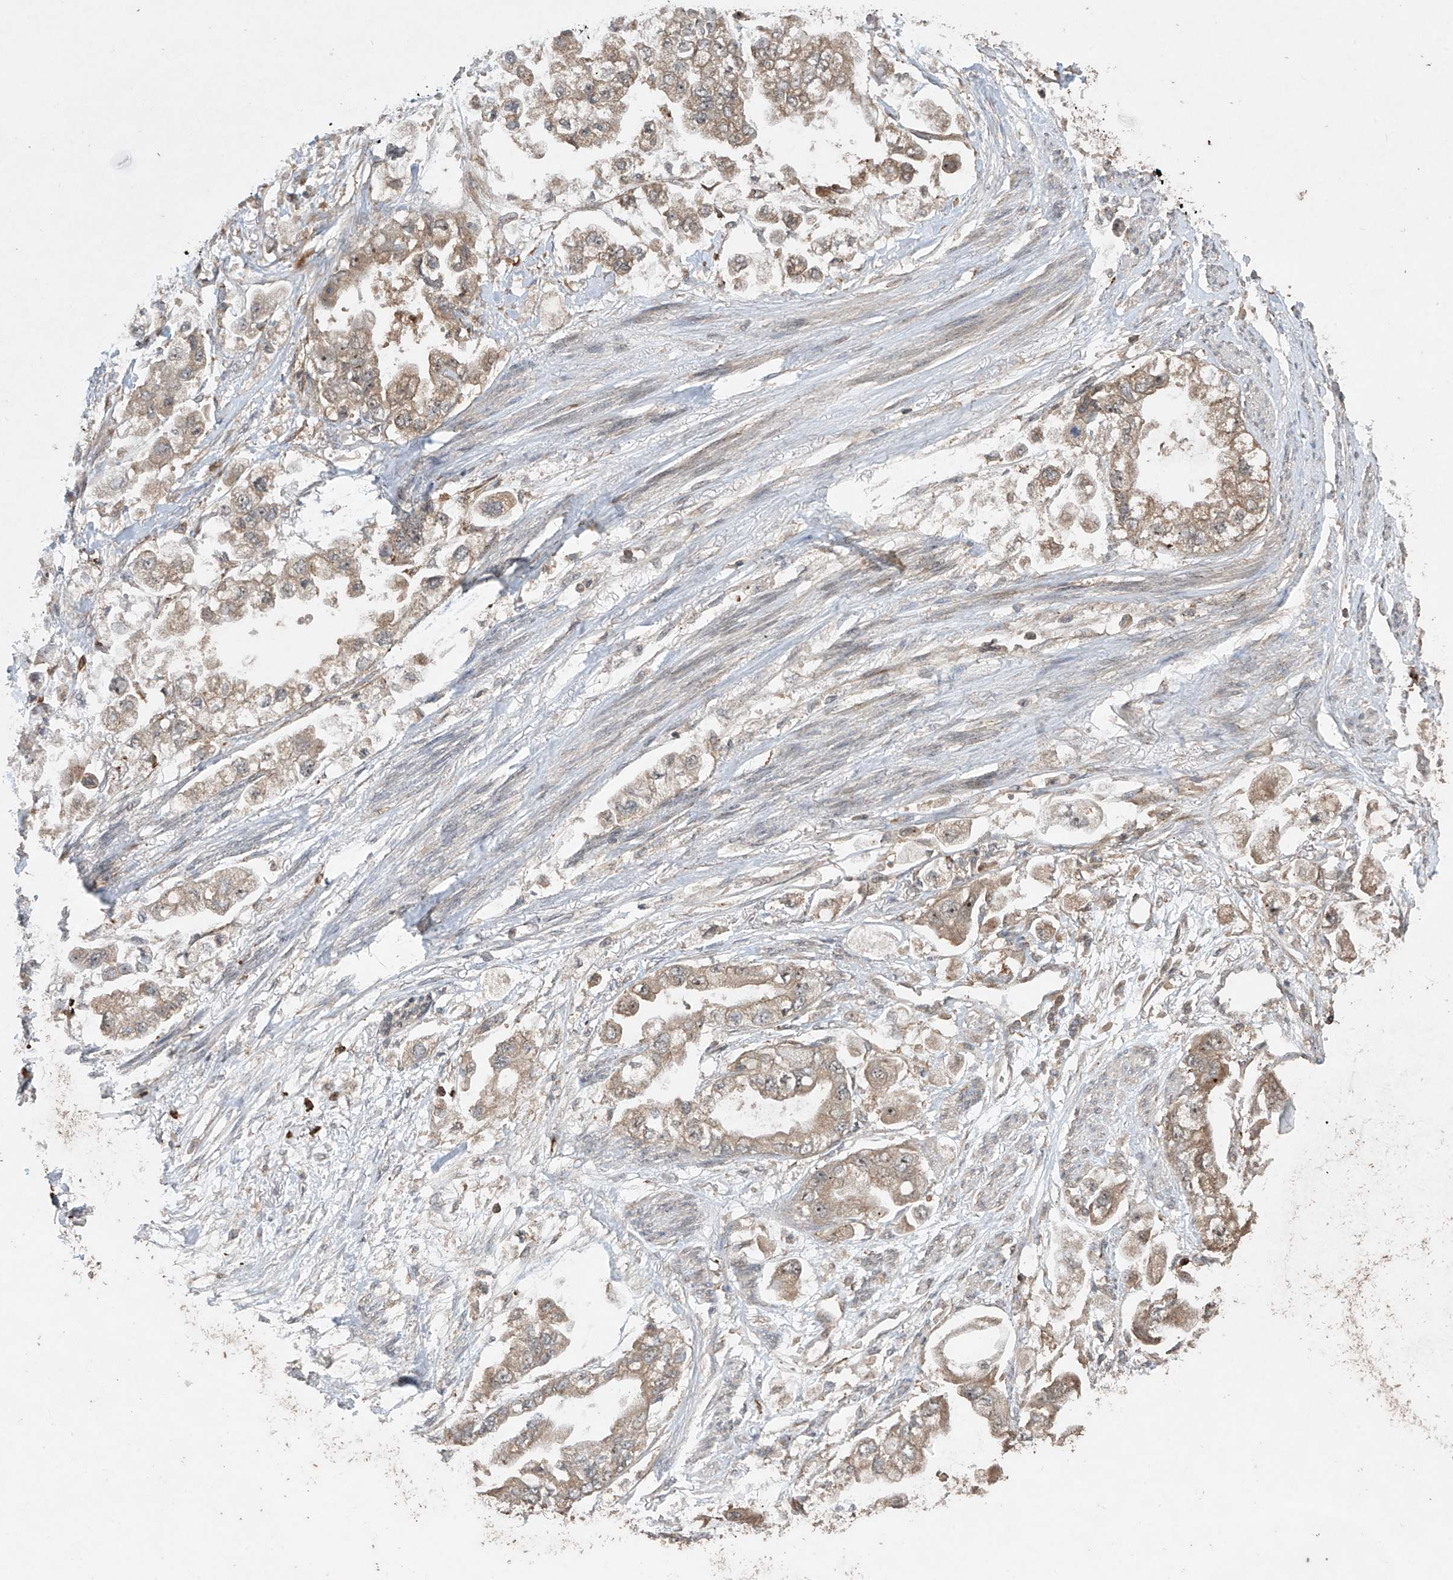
{"staining": {"intensity": "weak", "quantity": ">75%", "location": "cytoplasmic/membranous,nuclear"}, "tissue": "stomach cancer", "cell_type": "Tumor cells", "image_type": "cancer", "snomed": [{"axis": "morphology", "description": "Adenocarcinoma, NOS"}, {"axis": "topography", "description": "Stomach"}], "caption": "Stomach cancer stained for a protein demonstrates weak cytoplasmic/membranous and nuclear positivity in tumor cells. The staining is performed using DAB brown chromogen to label protein expression. The nuclei are counter-stained blue using hematoxylin.", "gene": "PGPEP1", "patient": {"sex": "male", "age": 62}}